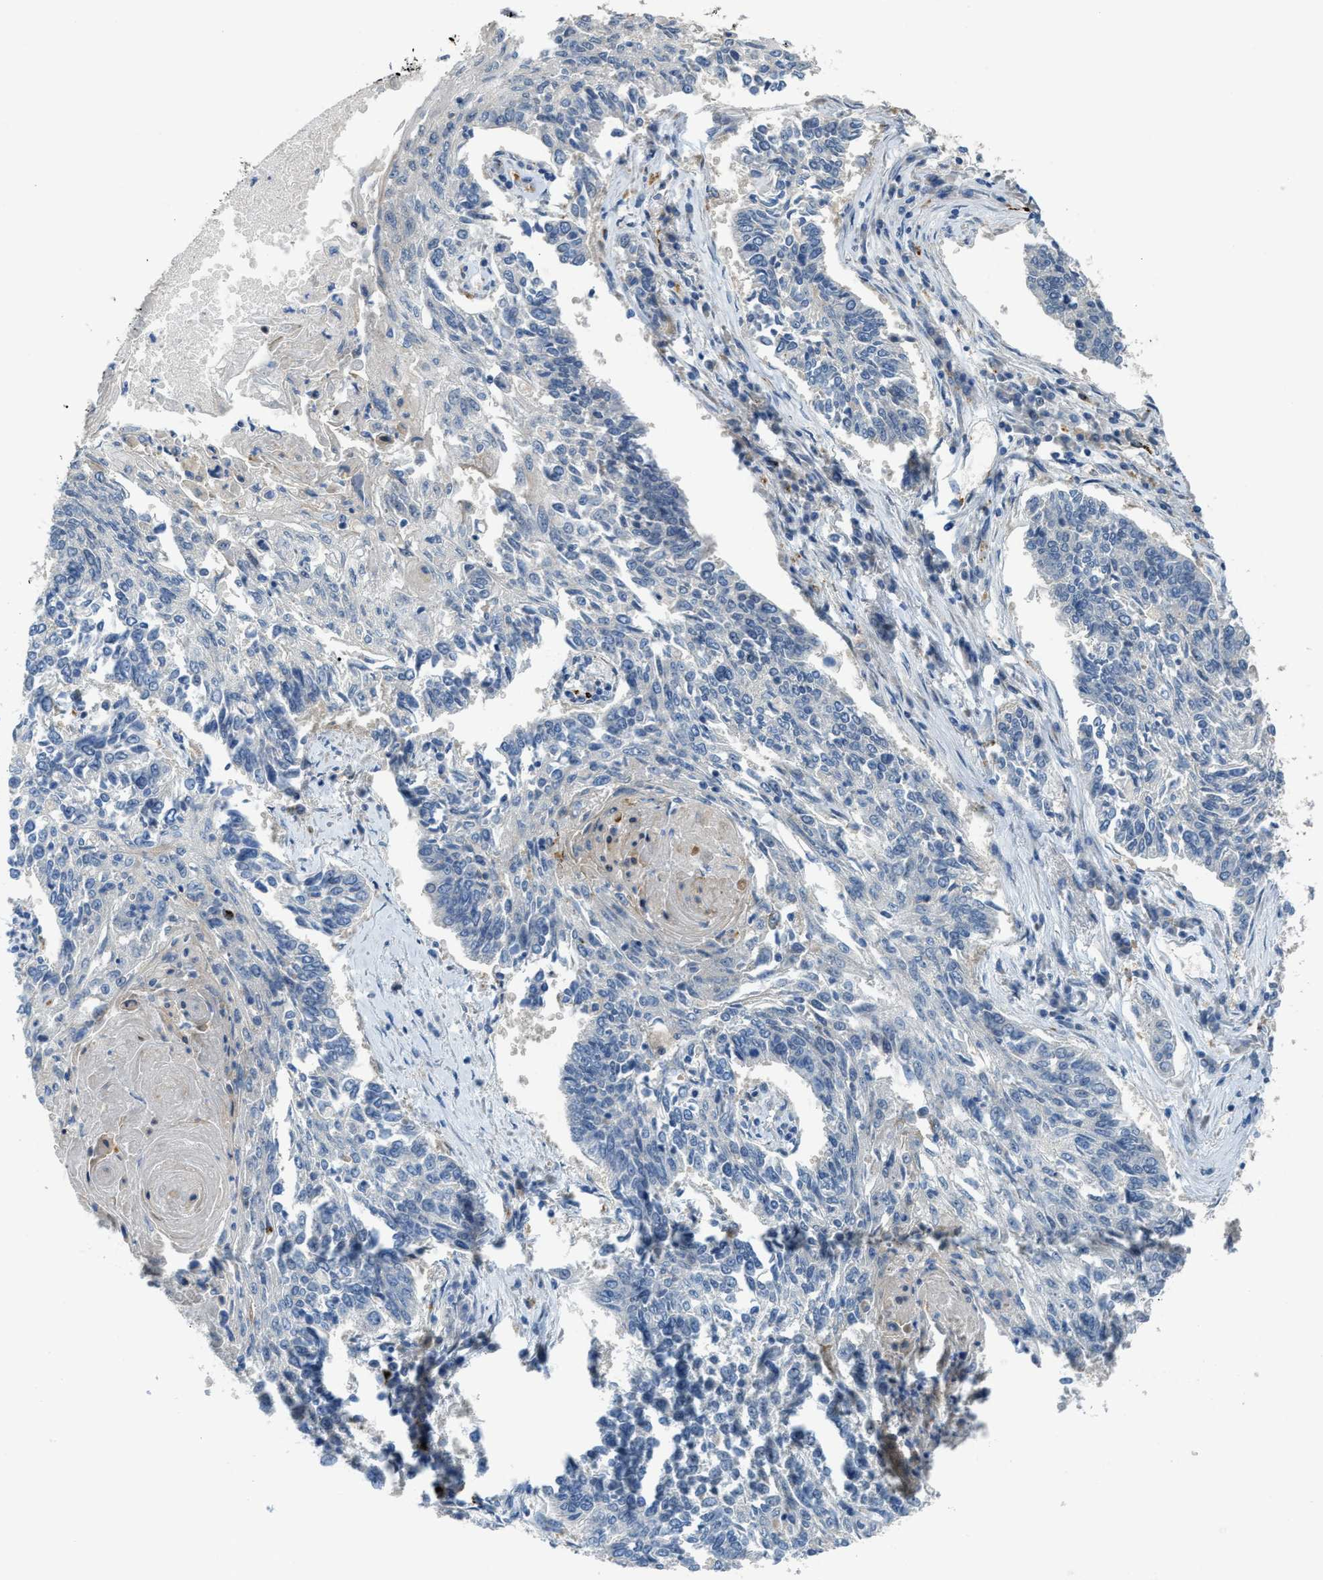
{"staining": {"intensity": "negative", "quantity": "none", "location": "none"}, "tissue": "lung cancer", "cell_type": "Tumor cells", "image_type": "cancer", "snomed": [{"axis": "morphology", "description": "Normal tissue, NOS"}, {"axis": "morphology", "description": "Squamous cell carcinoma, NOS"}, {"axis": "topography", "description": "Cartilage tissue"}, {"axis": "topography", "description": "Bronchus"}, {"axis": "topography", "description": "Lung"}], "caption": "A high-resolution micrograph shows immunohistochemistry staining of squamous cell carcinoma (lung), which exhibits no significant expression in tumor cells. The staining was performed using DAB to visualize the protein expression in brown, while the nuclei were stained in blue with hematoxylin (Magnification: 20x).", "gene": "KLHDC10", "patient": {"sex": "female", "age": 49}}